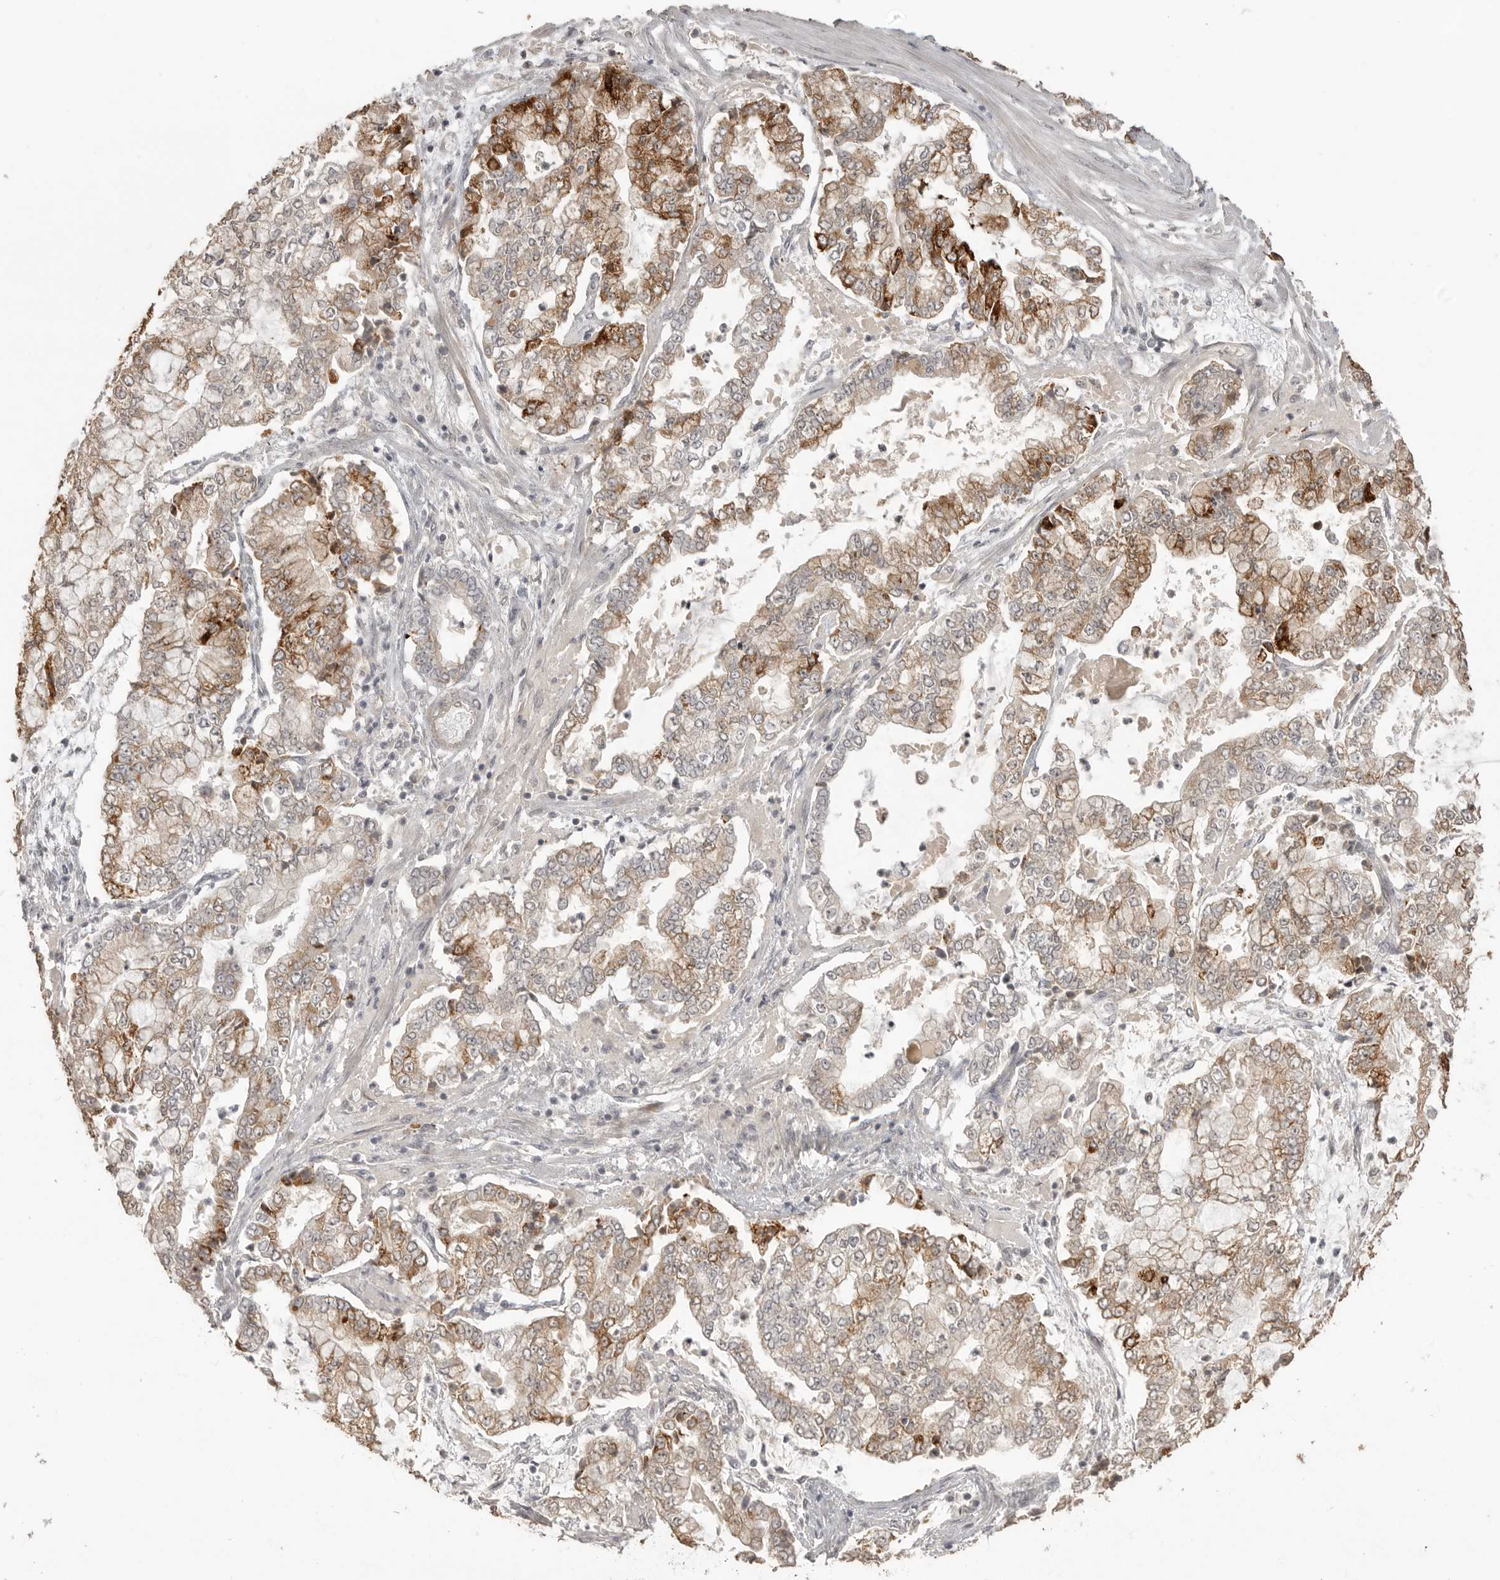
{"staining": {"intensity": "strong", "quantity": "25%-75%", "location": "cytoplasmic/membranous"}, "tissue": "stomach cancer", "cell_type": "Tumor cells", "image_type": "cancer", "snomed": [{"axis": "morphology", "description": "Adenocarcinoma, NOS"}, {"axis": "topography", "description": "Stomach"}], "caption": "Brown immunohistochemical staining in human stomach adenocarcinoma reveals strong cytoplasmic/membranous staining in approximately 25%-75% of tumor cells.", "gene": "SMG8", "patient": {"sex": "male", "age": 76}}